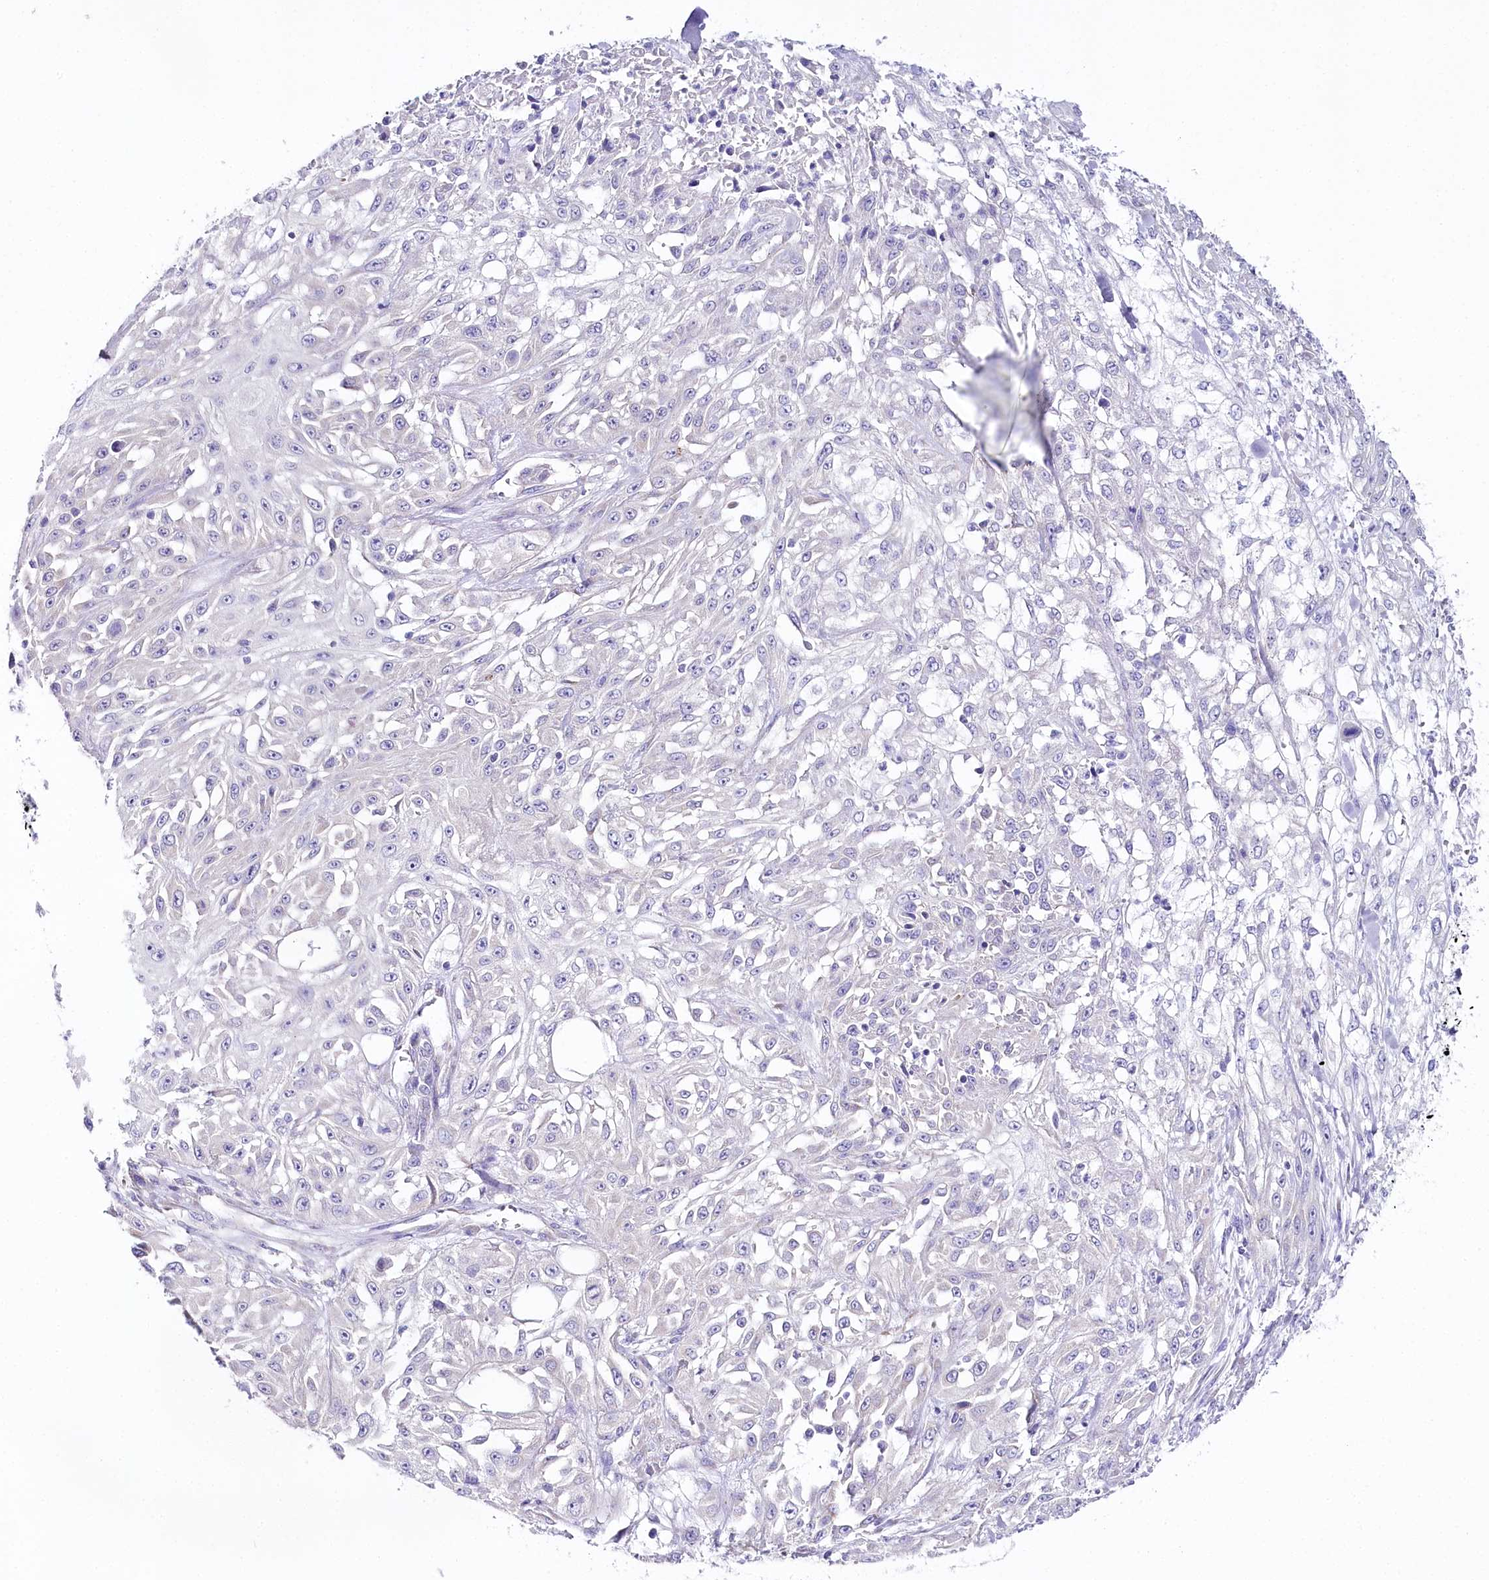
{"staining": {"intensity": "negative", "quantity": "none", "location": "none"}, "tissue": "skin cancer", "cell_type": "Tumor cells", "image_type": "cancer", "snomed": [{"axis": "morphology", "description": "Squamous cell carcinoma, NOS"}, {"axis": "morphology", "description": "Squamous cell carcinoma, metastatic, NOS"}, {"axis": "topography", "description": "Skin"}, {"axis": "topography", "description": "Lymph node"}], "caption": "Micrograph shows no protein staining in tumor cells of skin cancer (metastatic squamous cell carcinoma) tissue.", "gene": "CSN3", "patient": {"sex": "male", "age": 75}}